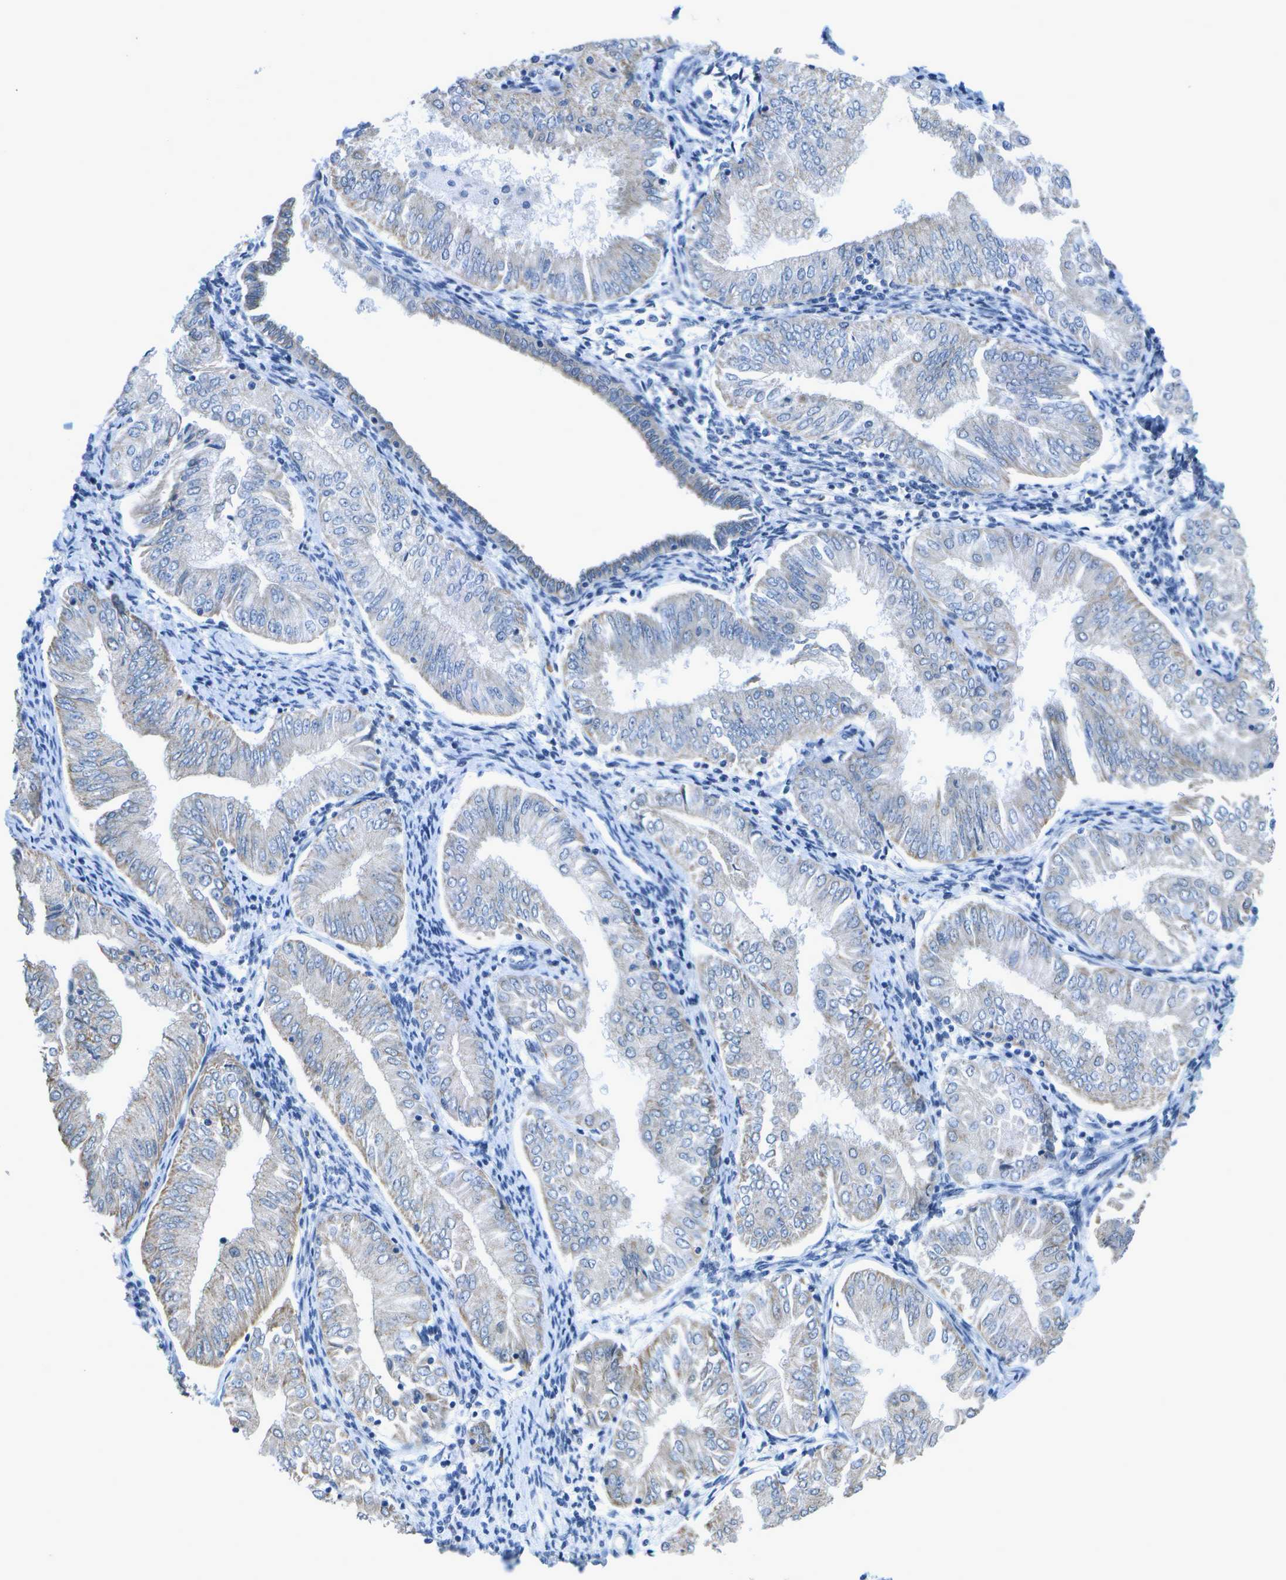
{"staining": {"intensity": "negative", "quantity": "none", "location": "none"}, "tissue": "endometrial cancer", "cell_type": "Tumor cells", "image_type": "cancer", "snomed": [{"axis": "morphology", "description": "Adenocarcinoma, NOS"}, {"axis": "topography", "description": "Endometrium"}], "caption": "A micrograph of human endometrial cancer (adenocarcinoma) is negative for staining in tumor cells.", "gene": "DSE", "patient": {"sex": "female", "age": 53}}